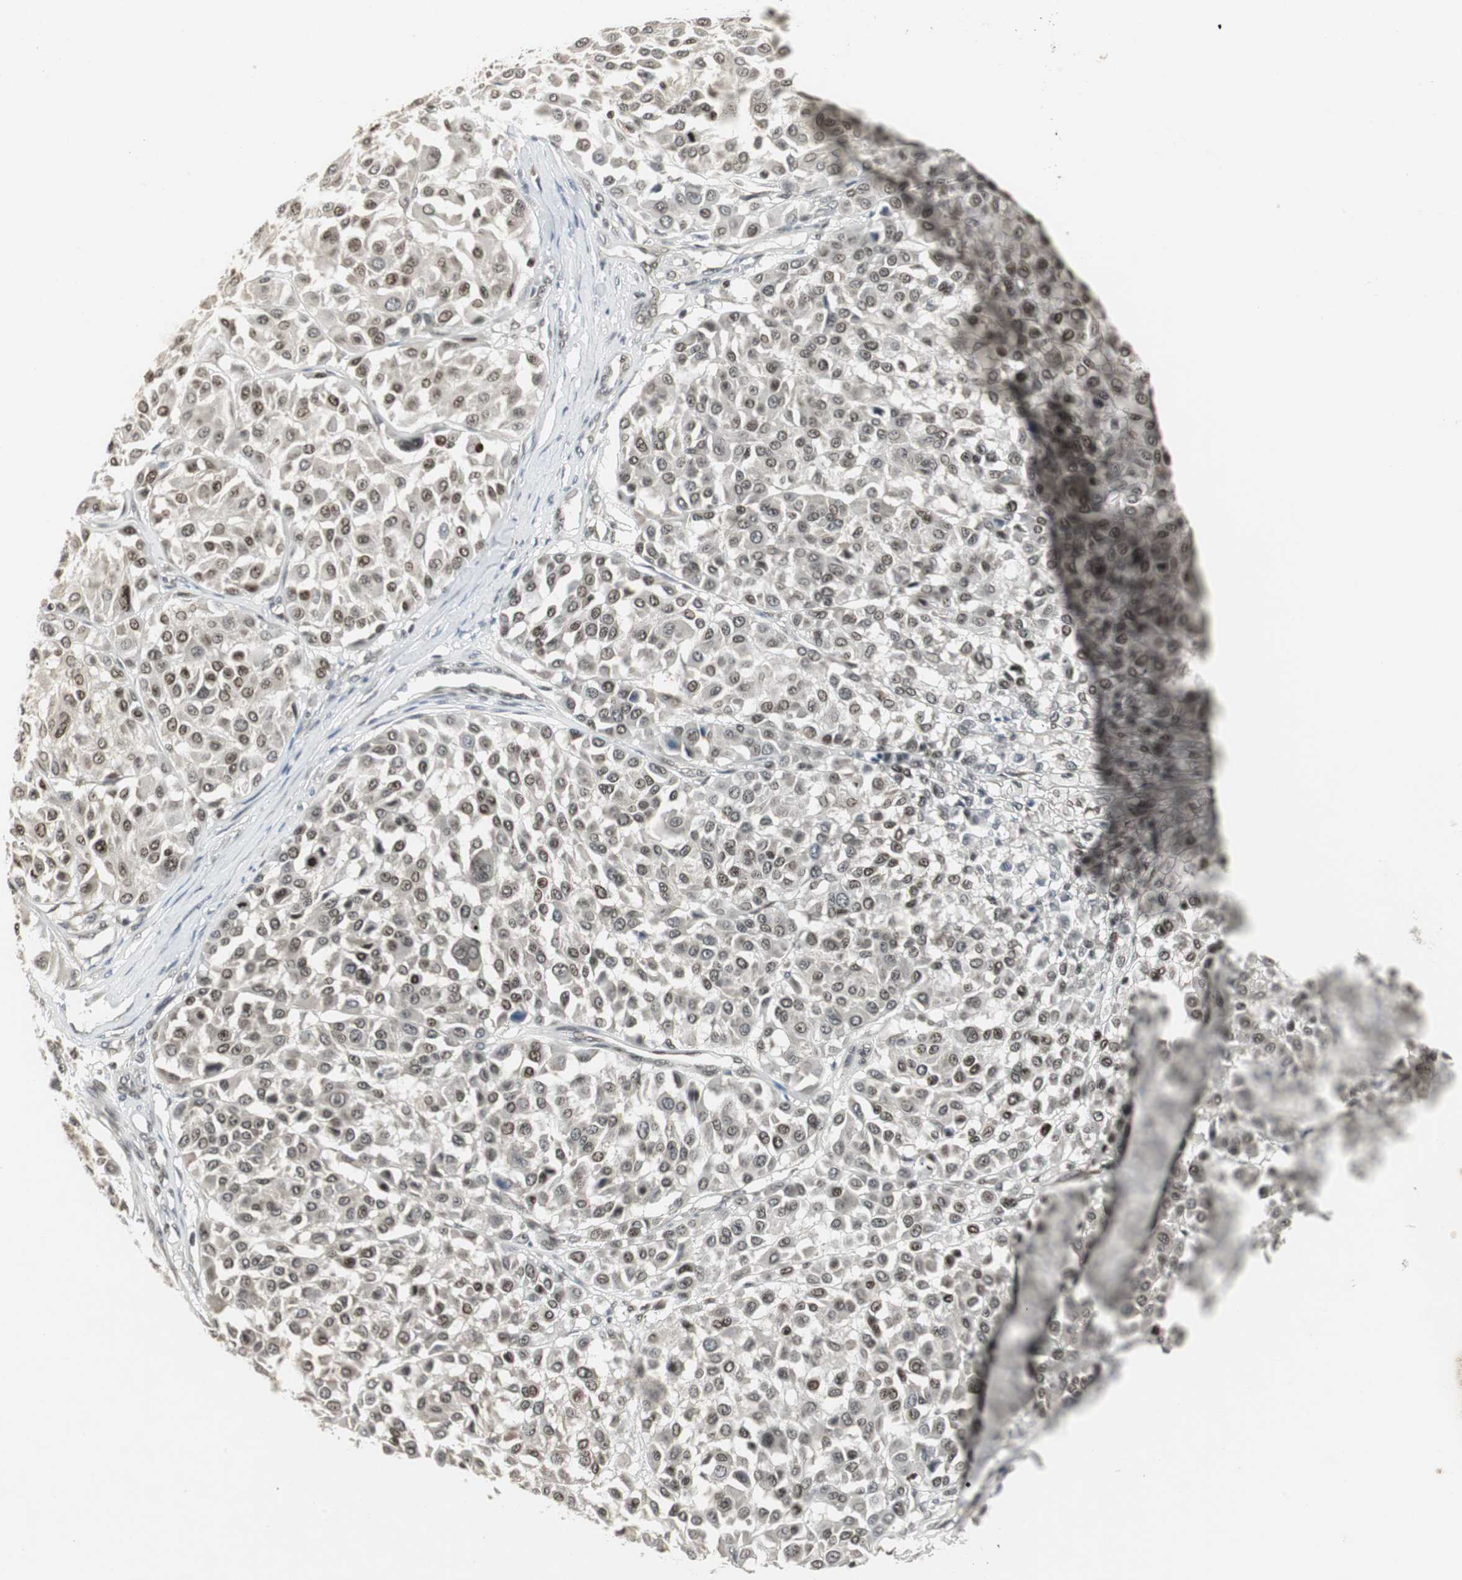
{"staining": {"intensity": "weak", "quantity": ">75%", "location": "nuclear"}, "tissue": "melanoma", "cell_type": "Tumor cells", "image_type": "cancer", "snomed": [{"axis": "morphology", "description": "Malignant melanoma, Metastatic site"}, {"axis": "topography", "description": "Soft tissue"}], "caption": "Immunohistochemistry of human malignant melanoma (metastatic site) reveals low levels of weak nuclear expression in about >75% of tumor cells.", "gene": "MPG", "patient": {"sex": "male", "age": 41}}